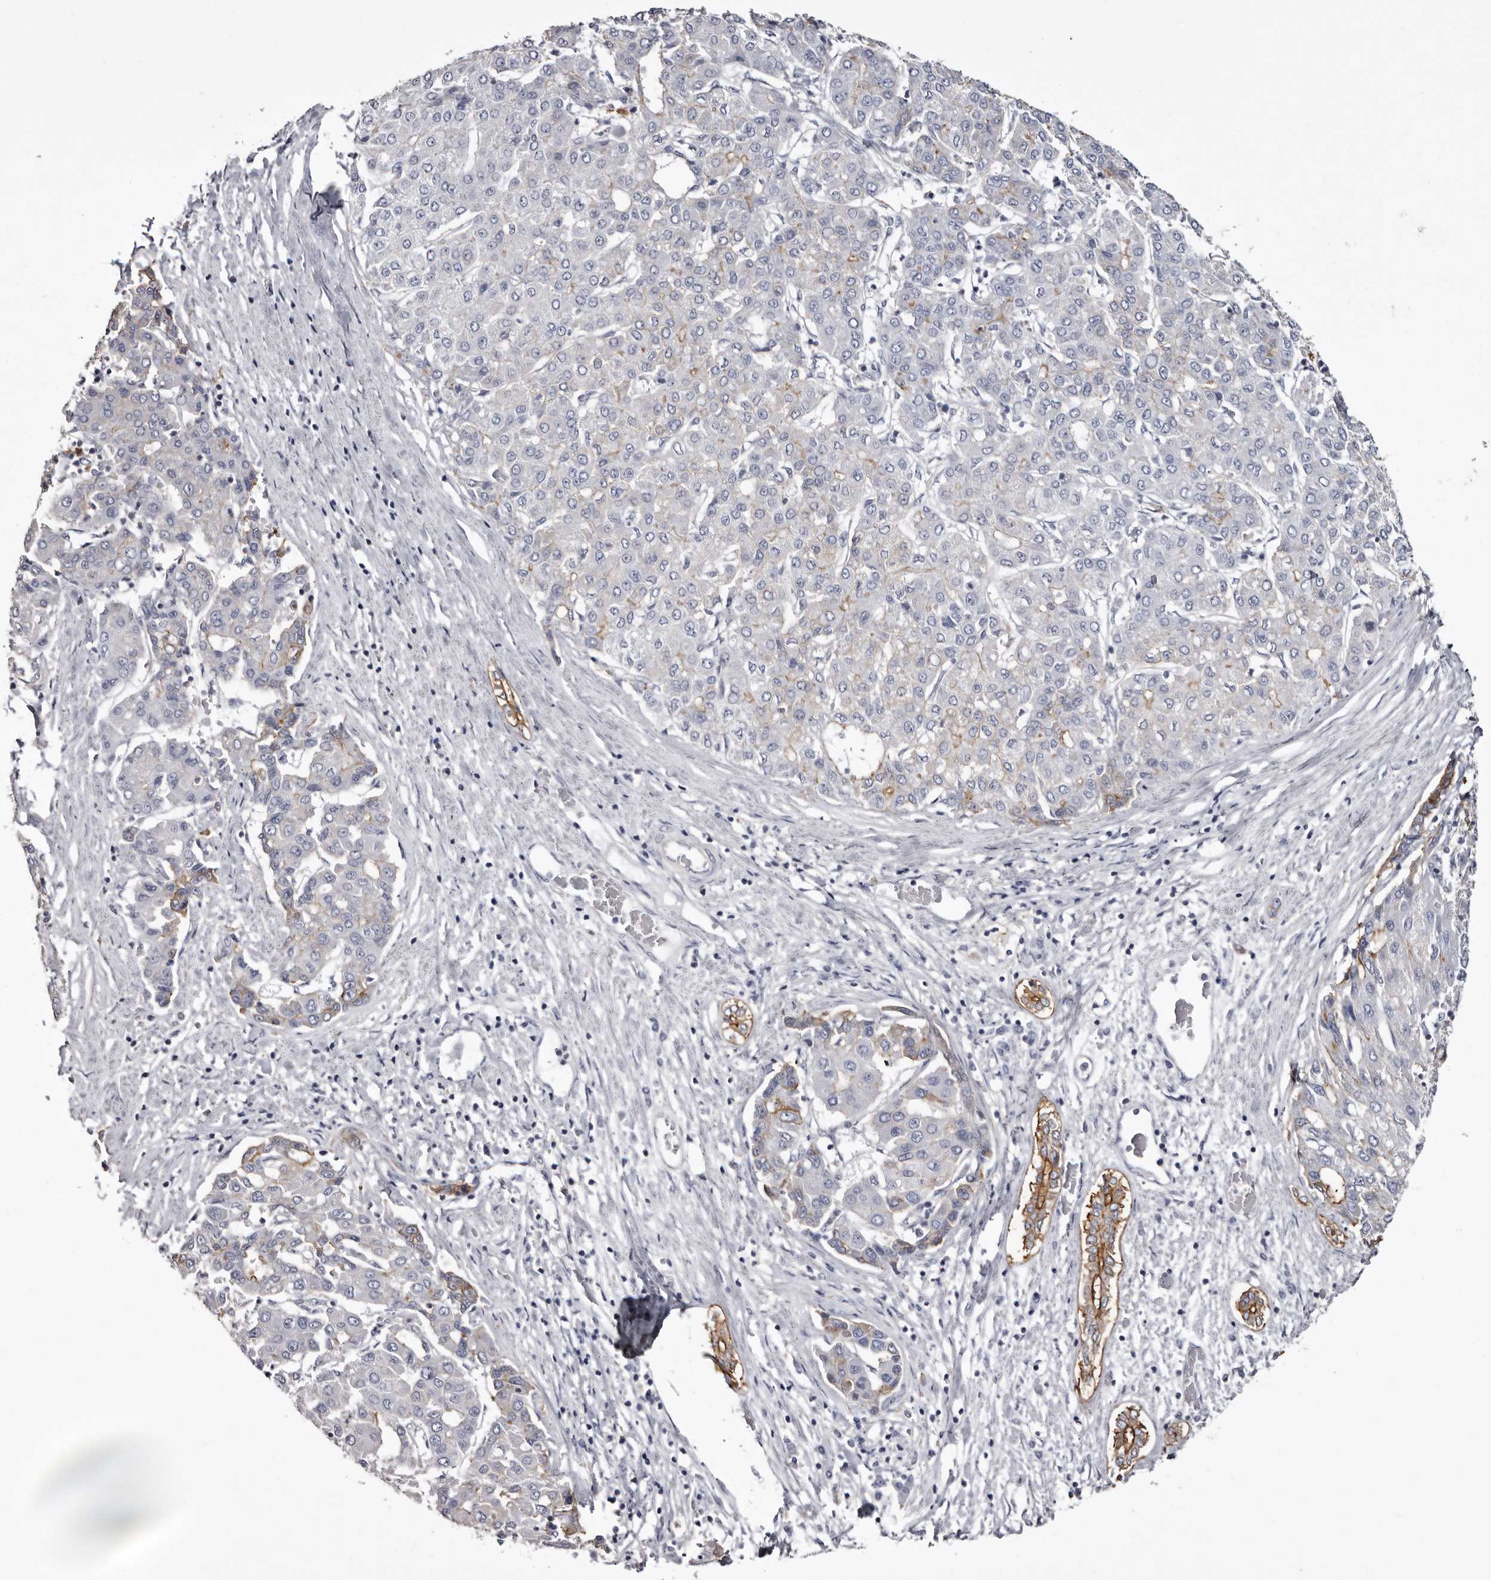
{"staining": {"intensity": "weak", "quantity": "<25%", "location": "cytoplasmic/membranous"}, "tissue": "liver cancer", "cell_type": "Tumor cells", "image_type": "cancer", "snomed": [{"axis": "morphology", "description": "Carcinoma, Hepatocellular, NOS"}, {"axis": "topography", "description": "Liver"}], "caption": "Immunohistochemistry histopathology image of liver cancer stained for a protein (brown), which exhibits no expression in tumor cells. (Brightfield microscopy of DAB IHC at high magnification).", "gene": "LAD1", "patient": {"sex": "male", "age": 65}}